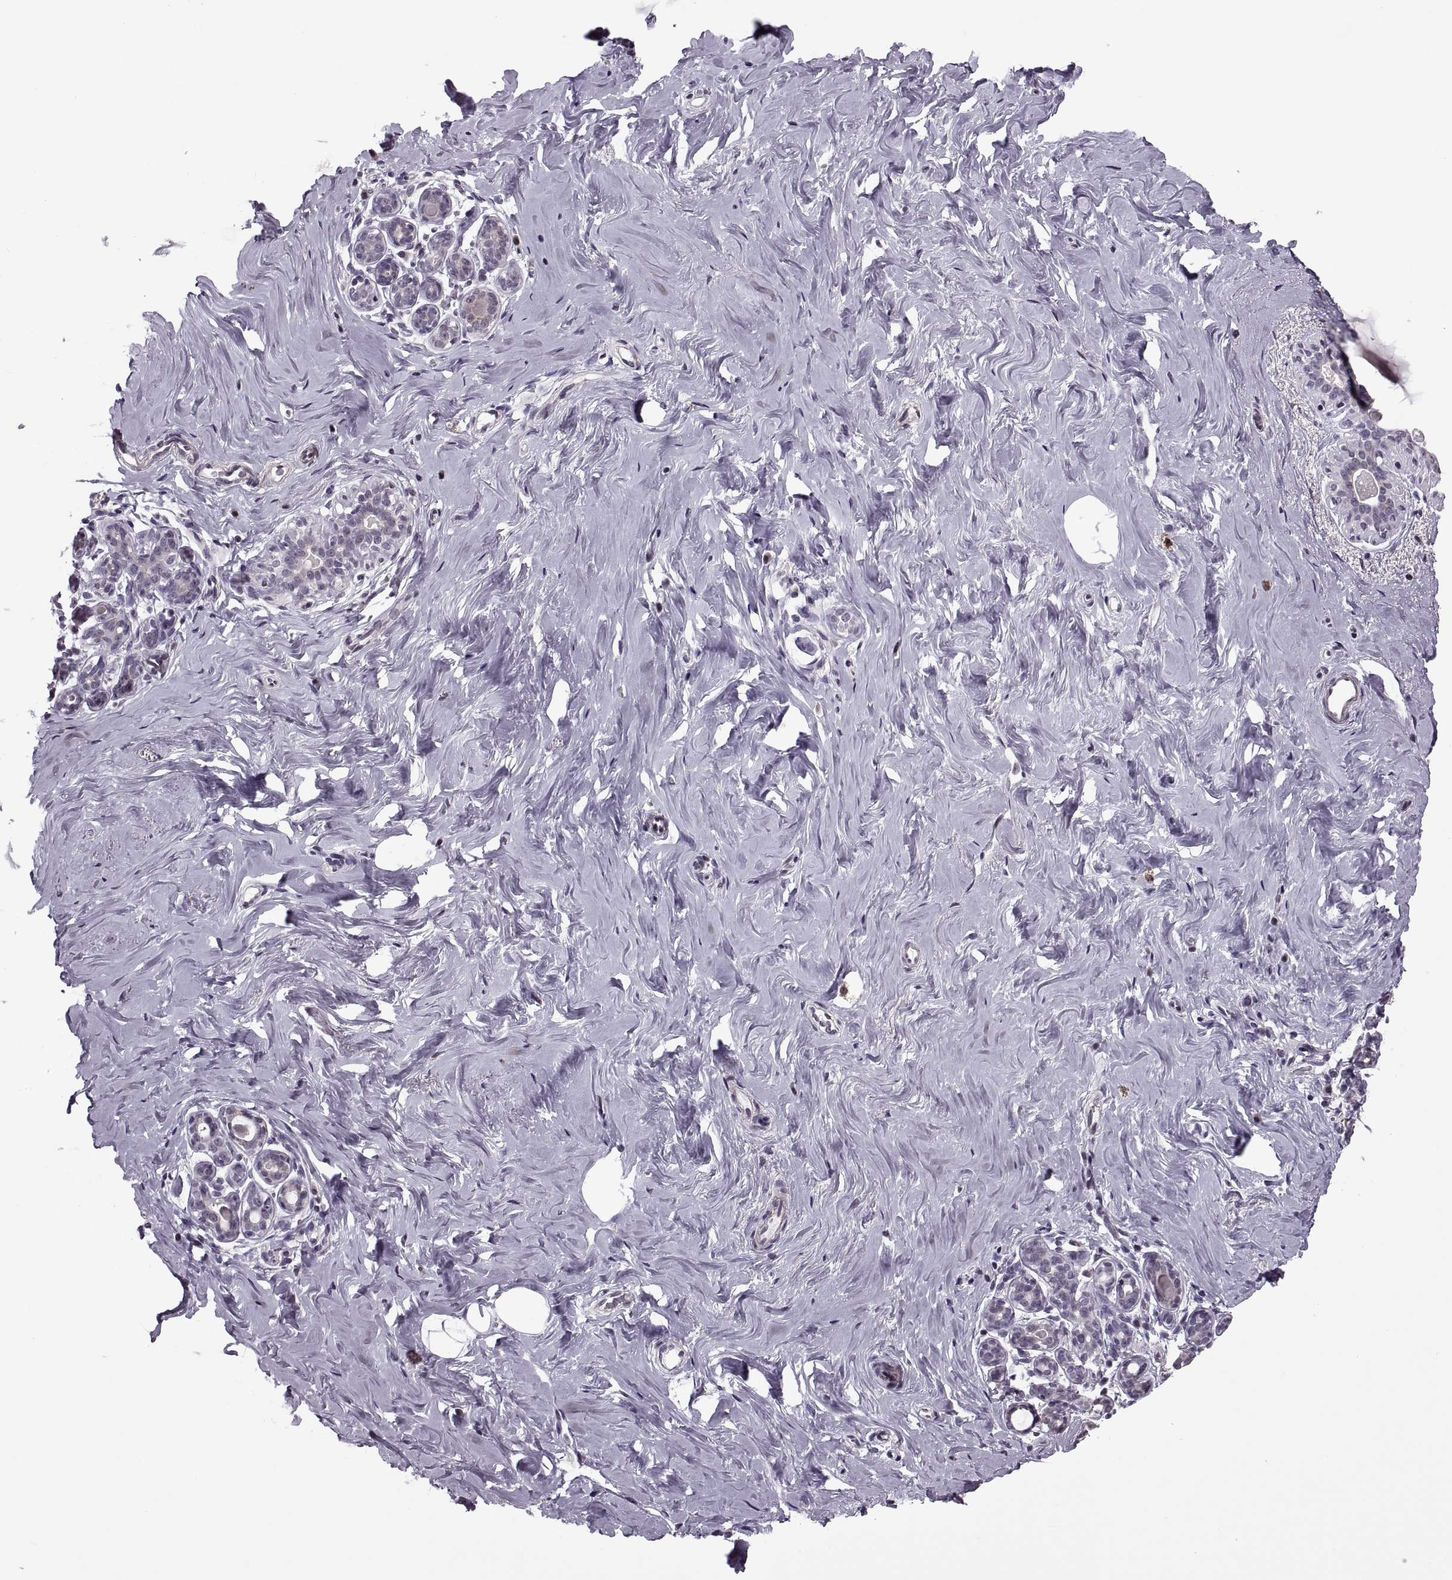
{"staining": {"intensity": "negative", "quantity": "none", "location": "none"}, "tissue": "breast", "cell_type": "Adipocytes", "image_type": "normal", "snomed": [{"axis": "morphology", "description": "Normal tissue, NOS"}, {"axis": "topography", "description": "Skin"}, {"axis": "topography", "description": "Breast"}], "caption": "The immunohistochemistry (IHC) photomicrograph has no significant positivity in adipocytes of breast.", "gene": "PRSS37", "patient": {"sex": "female", "age": 43}}